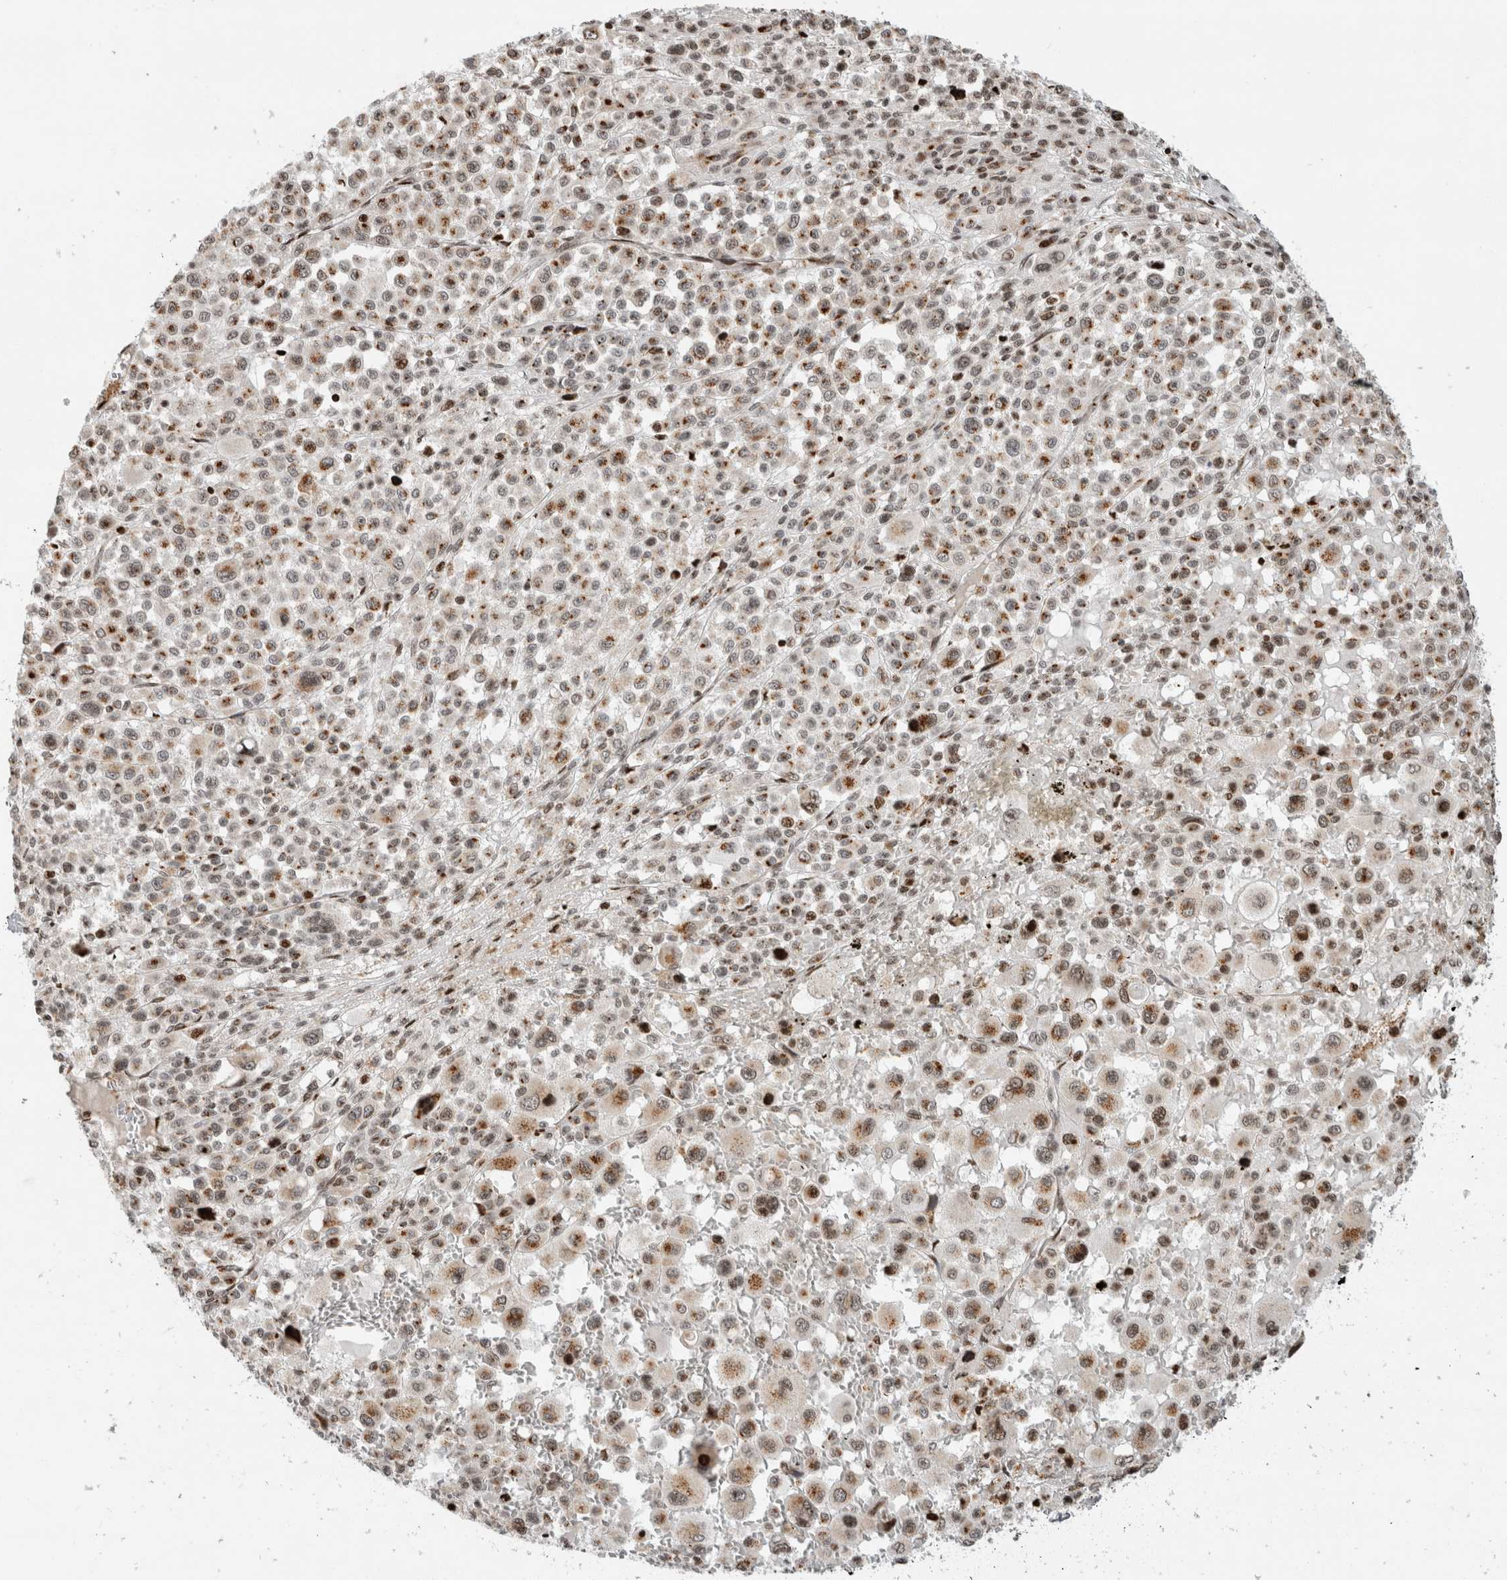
{"staining": {"intensity": "moderate", "quantity": "25%-75%", "location": "cytoplasmic/membranous,nuclear"}, "tissue": "melanoma", "cell_type": "Tumor cells", "image_type": "cancer", "snomed": [{"axis": "morphology", "description": "Malignant melanoma, Metastatic site"}, {"axis": "topography", "description": "Skin"}], "caption": "Brown immunohistochemical staining in melanoma reveals moderate cytoplasmic/membranous and nuclear positivity in about 25%-75% of tumor cells. The staining is performed using DAB (3,3'-diaminobenzidine) brown chromogen to label protein expression. The nuclei are counter-stained blue using hematoxylin.", "gene": "GINS4", "patient": {"sex": "female", "age": 74}}